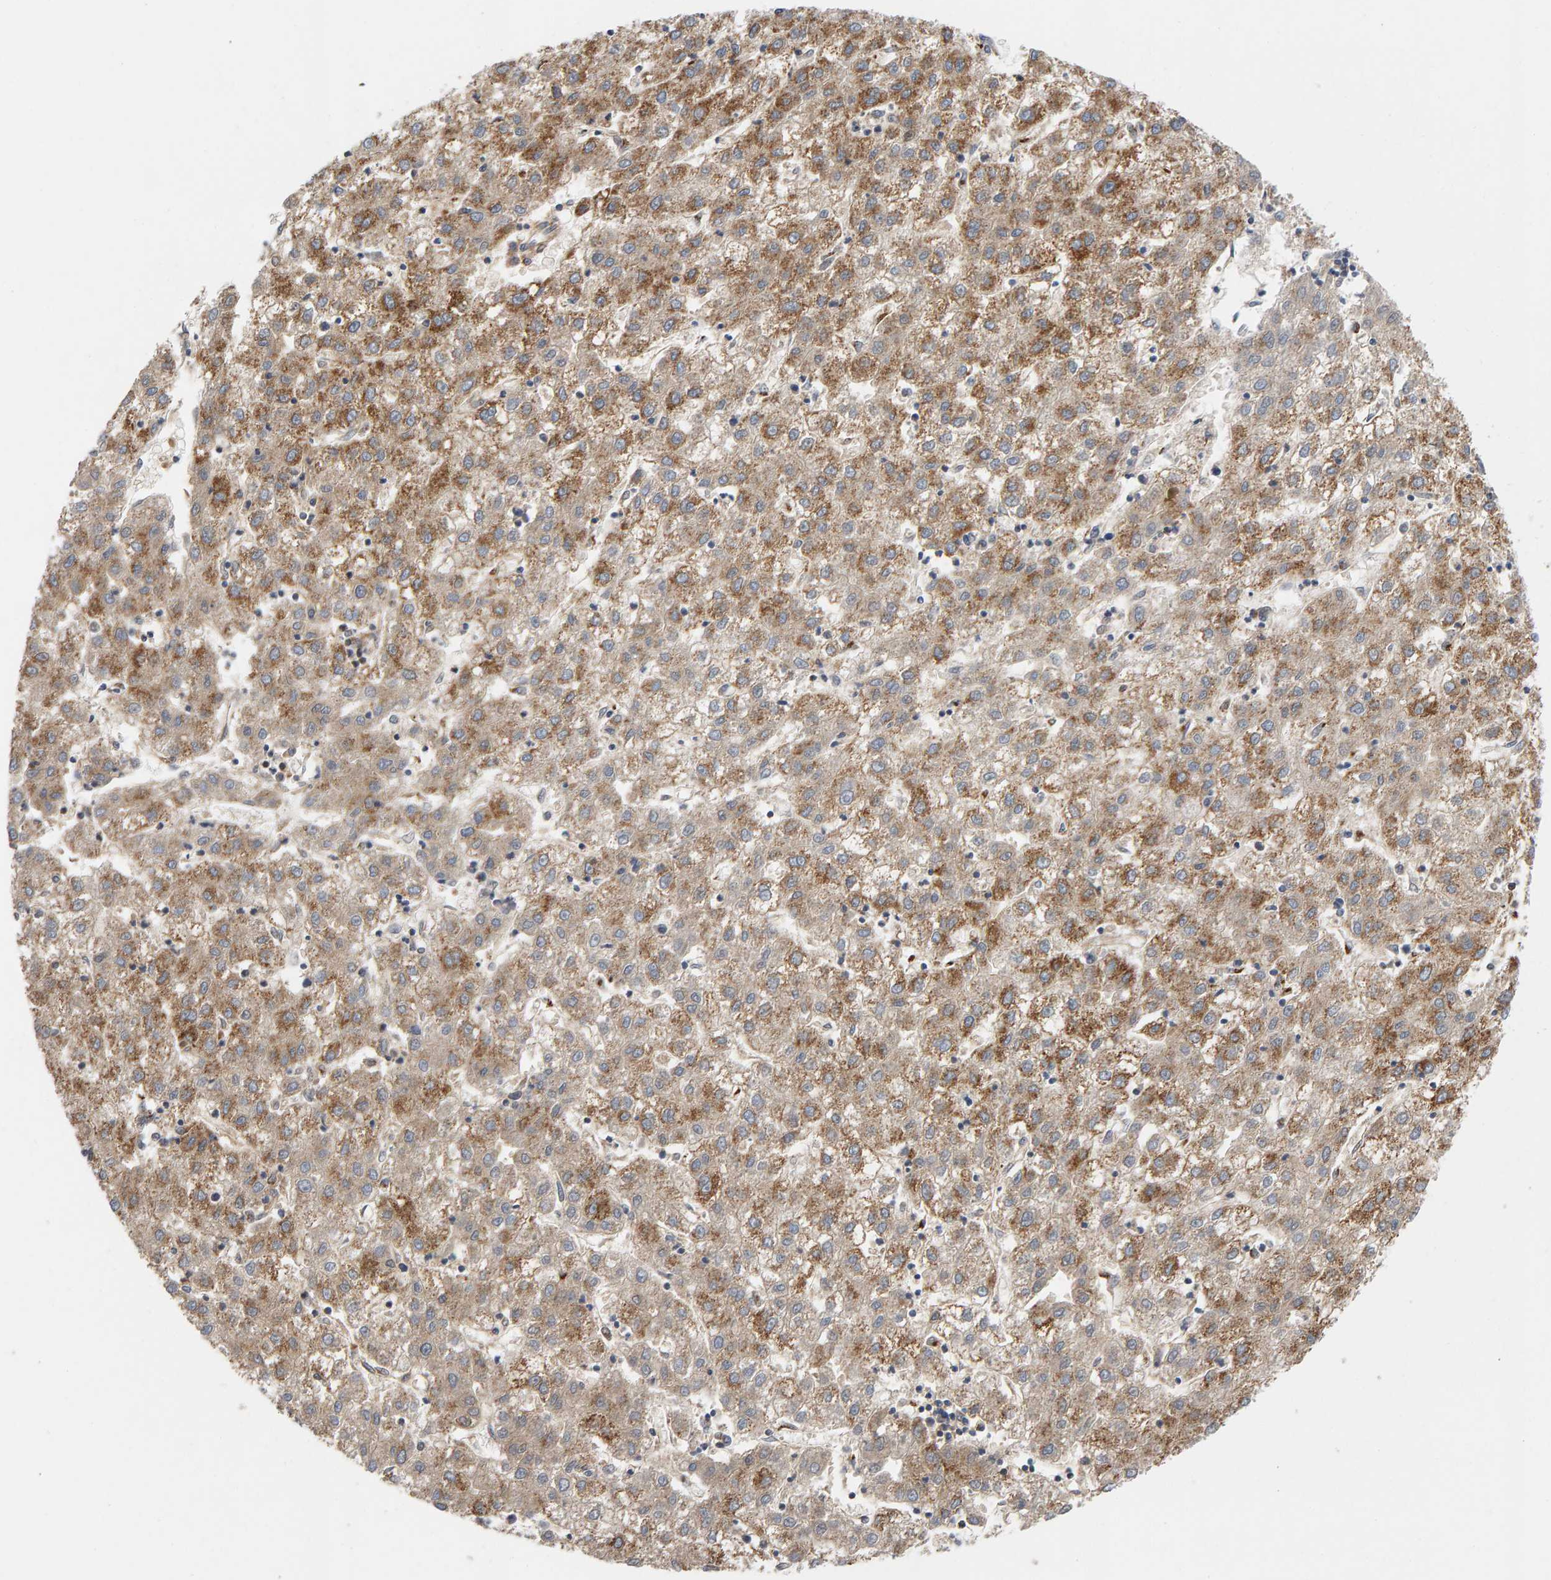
{"staining": {"intensity": "moderate", "quantity": ">75%", "location": "cytoplasmic/membranous"}, "tissue": "liver cancer", "cell_type": "Tumor cells", "image_type": "cancer", "snomed": [{"axis": "morphology", "description": "Carcinoma, Hepatocellular, NOS"}, {"axis": "topography", "description": "Liver"}], "caption": "Brown immunohistochemical staining in liver cancer displays moderate cytoplasmic/membranous staining in about >75% of tumor cells. (DAB (3,3'-diaminobenzidine) IHC, brown staining for protein, blue staining for nuclei).", "gene": "GGTA1", "patient": {"sex": "male", "age": 72}}